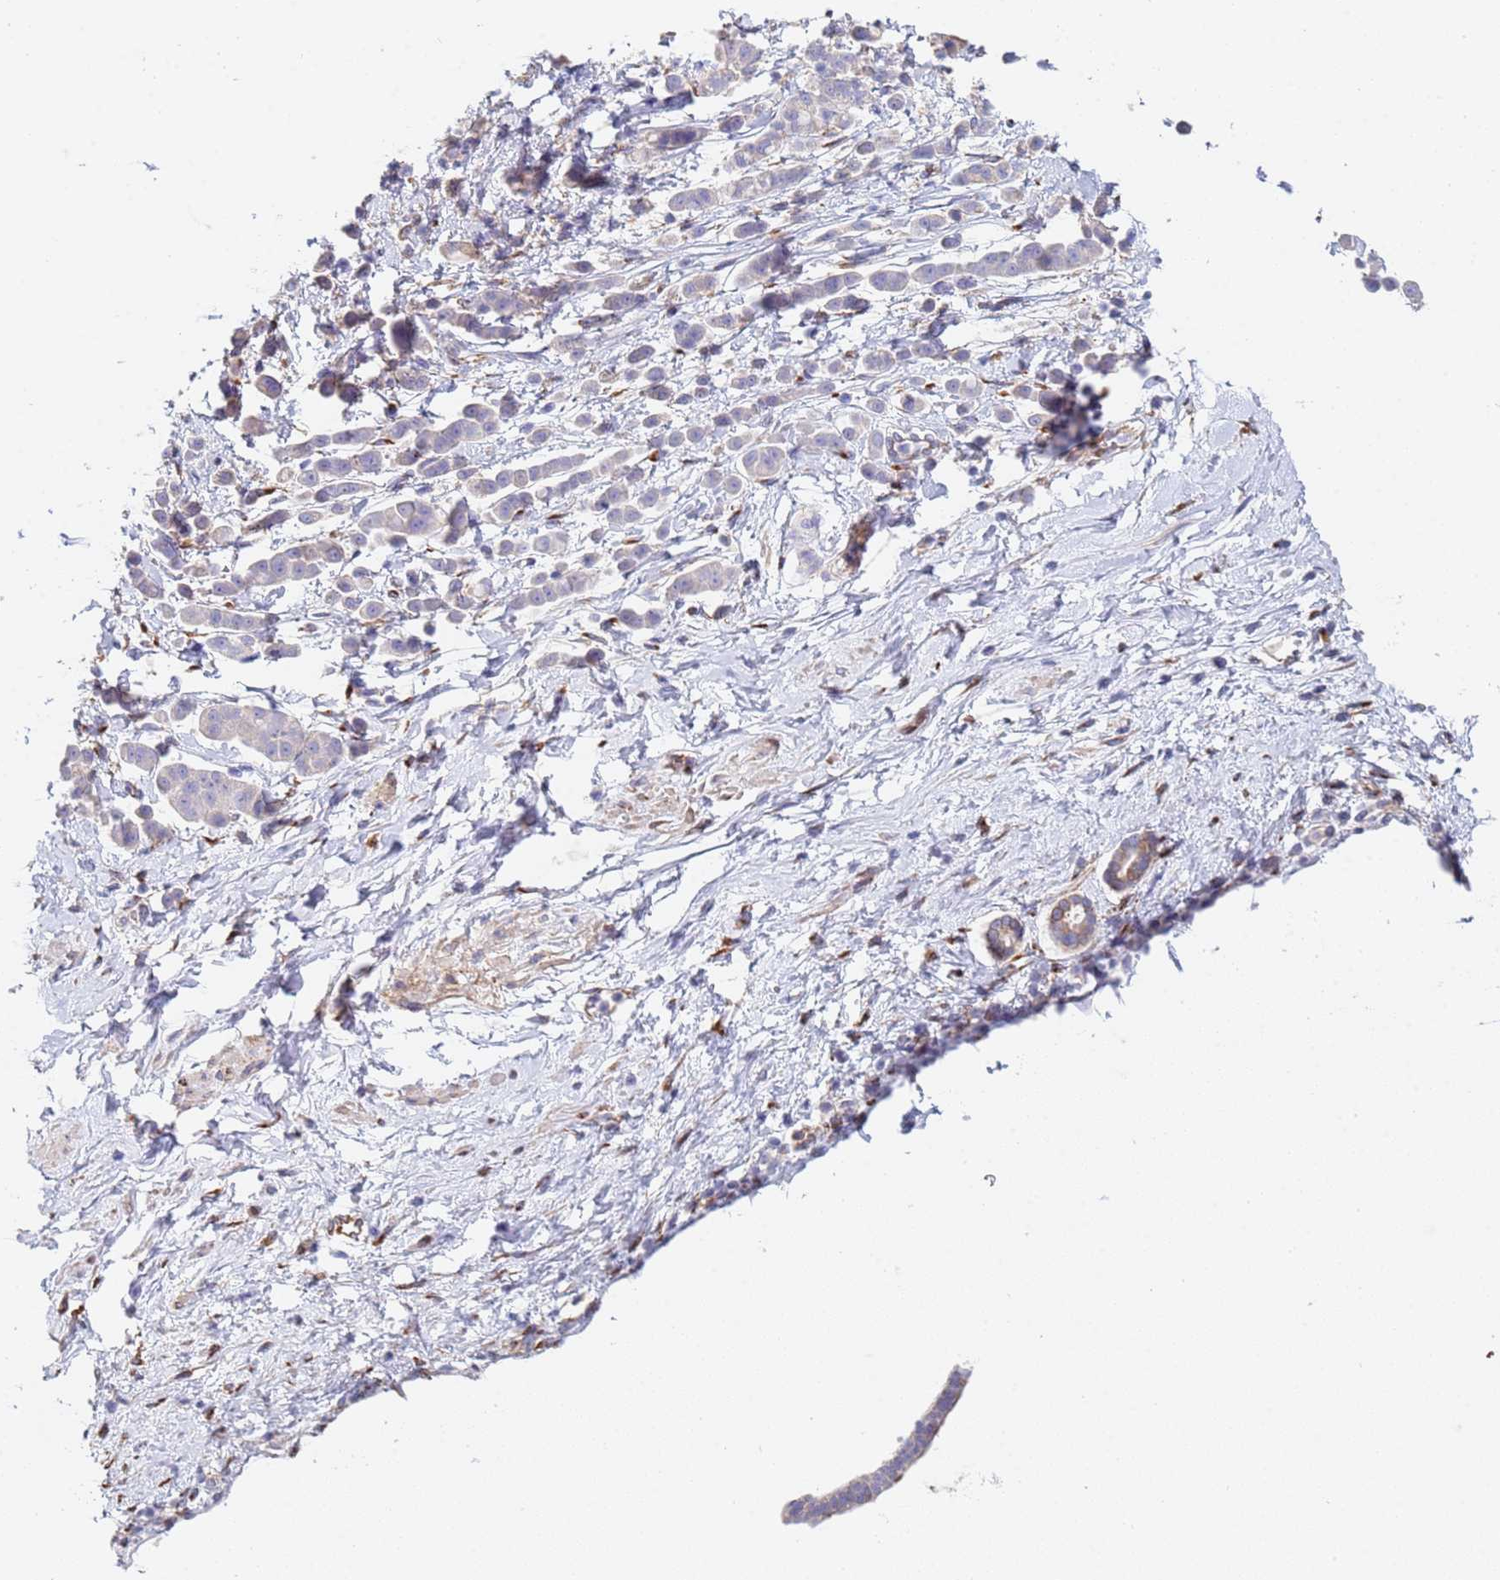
{"staining": {"intensity": "negative", "quantity": "none", "location": "none"}, "tissue": "pancreatic cancer", "cell_type": "Tumor cells", "image_type": "cancer", "snomed": [{"axis": "morphology", "description": "Normal tissue, NOS"}, {"axis": "morphology", "description": "Adenocarcinoma, NOS"}, {"axis": "topography", "description": "Pancreas"}], "caption": "A histopathology image of human pancreatic adenocarcinoma is negative for staining in tumor cells.", "gene": "GDAP2", "patient": {"sex": "female", "age": 64}}